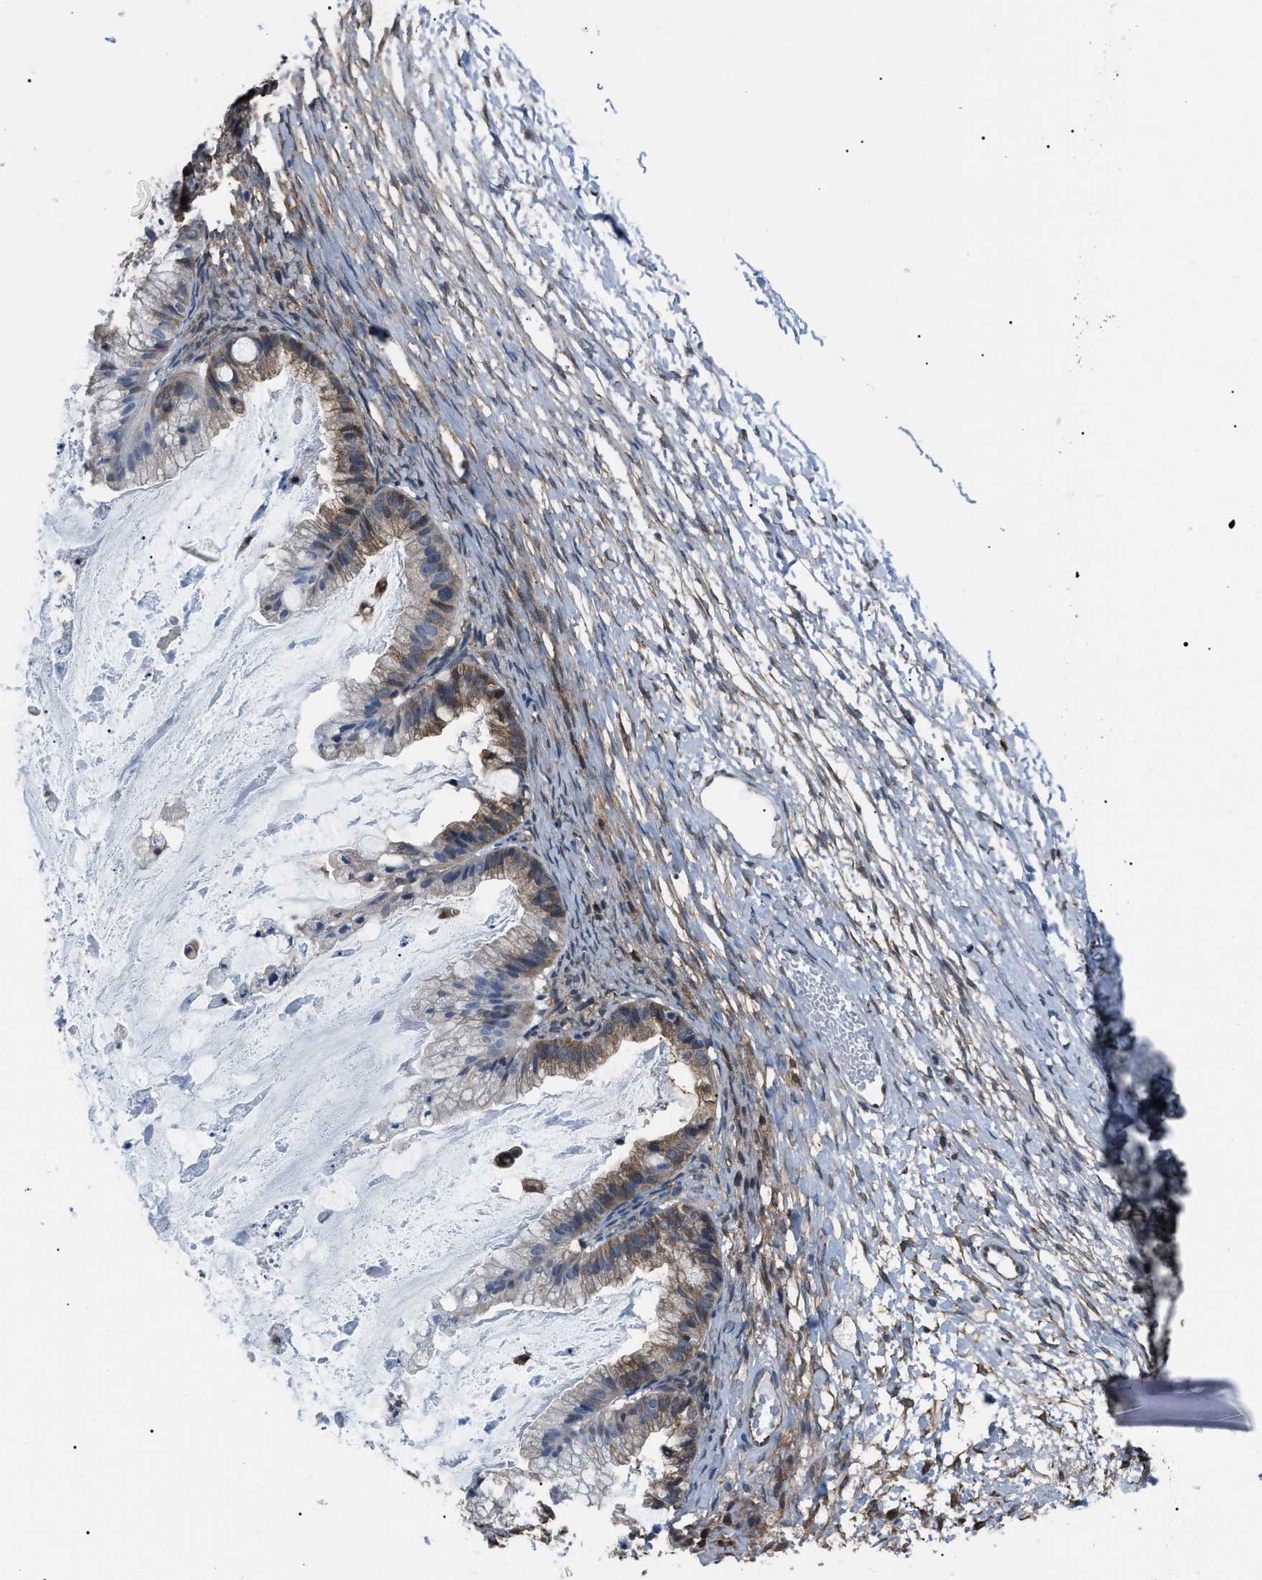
{"staining": {"intensity": "weak", "quantity": "<25%", "location": "cytoplasmic/membranous"}, "tissue": "ovarian cancer", "cell_type": "Tumor cells", "image_type": "cancer", "snomed": [{"axis": "morphology", "description": "Cystadenocarcinoma, mucinous, NOS"}, {"axis": "topography", "description": "Ovary"}], "caption": "High magnification brightfield microscopy of mucinous cystadenocarcinoma (ovarian) stained with DAB (brown) and counterstained with hematoxylin (blue): tumor cells show no significant staining. (DAB IHC with hematoxylin counter stain).", "gene": "PDCD5", "patient": {"sex": "female", "age": 57}}